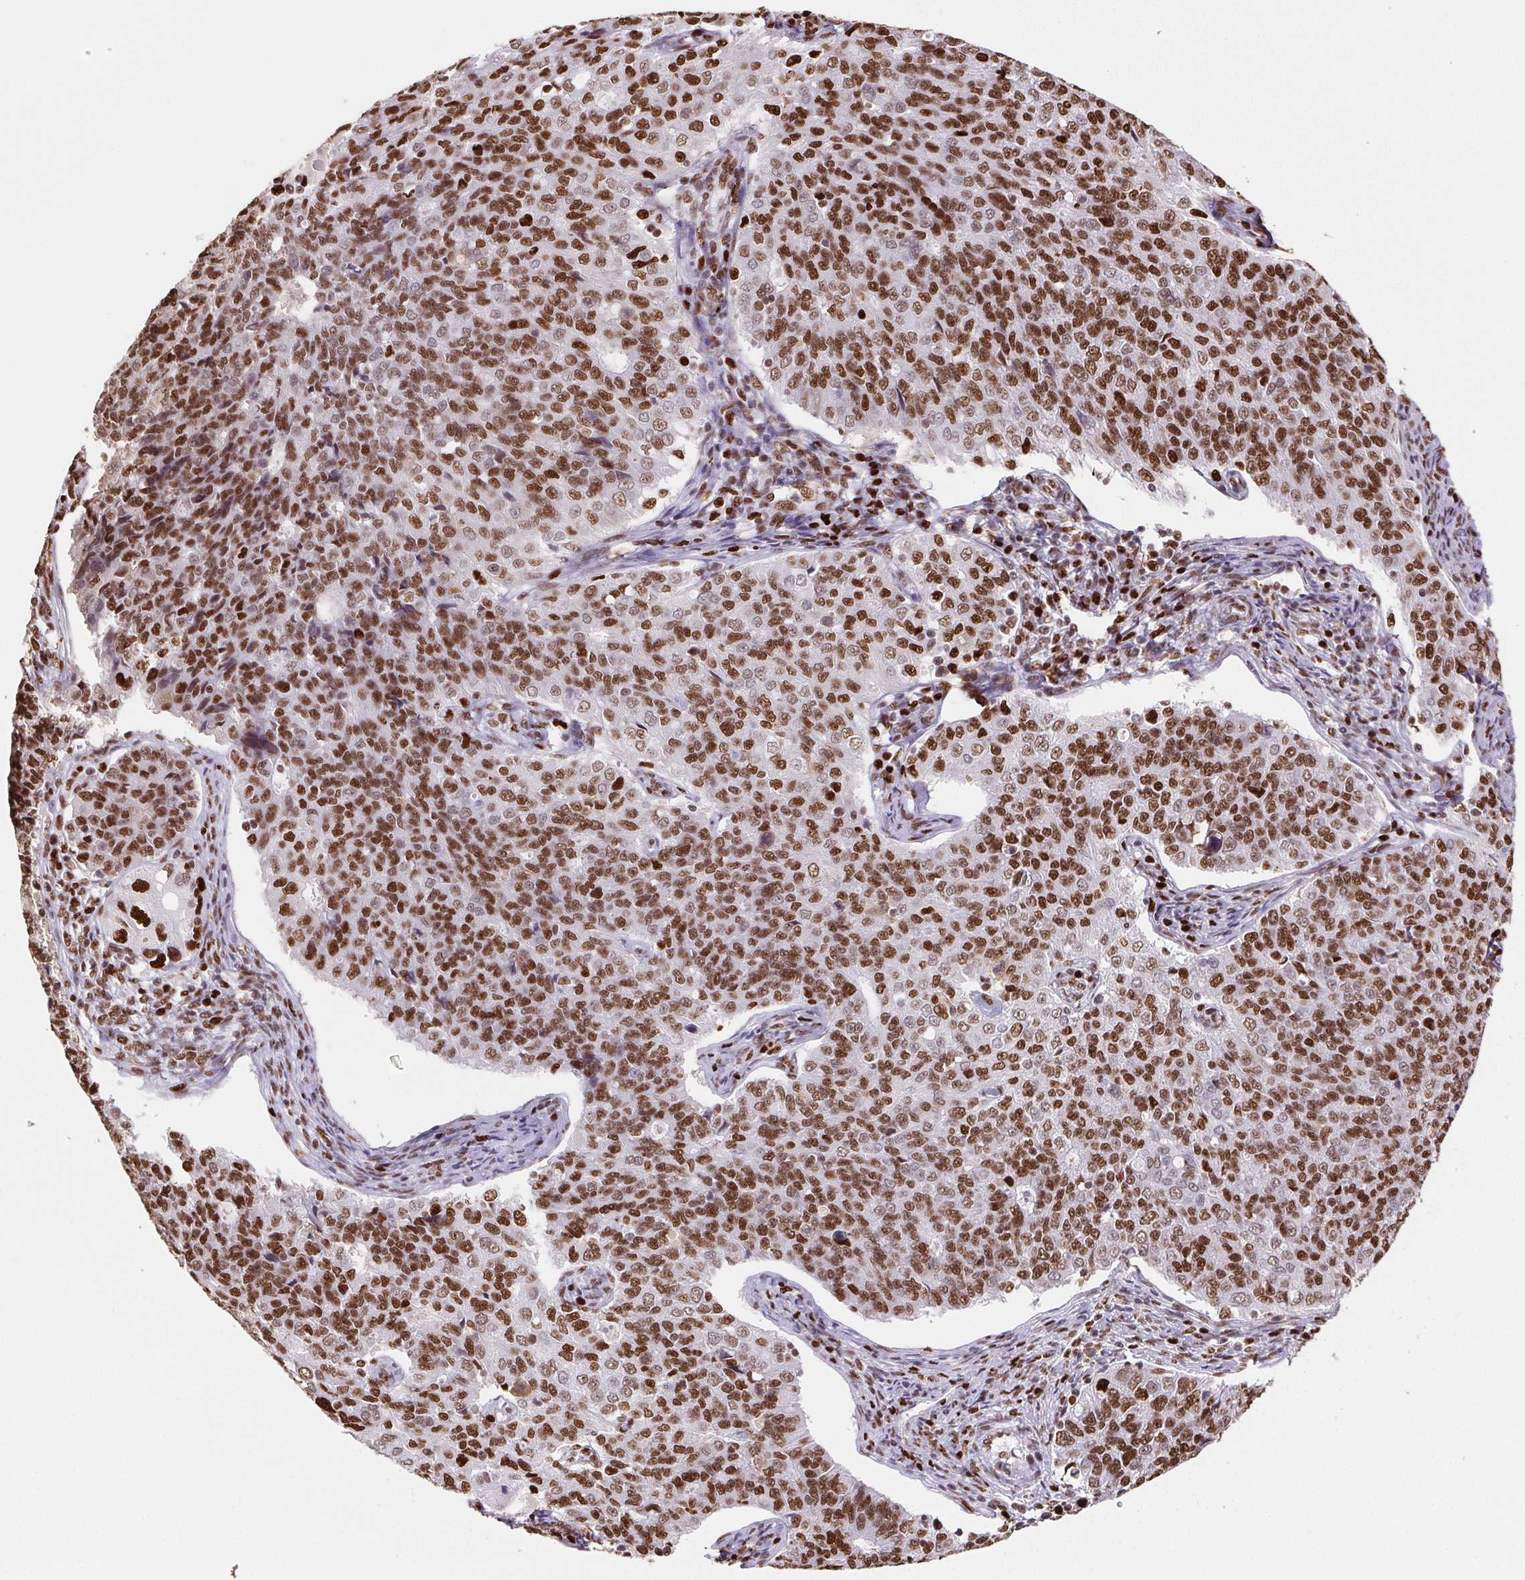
{"staining": {"intensity": "strong", "quantity": ">75%", "location": "nuclear"}, "tissue": "endometrial cancer", "cell_type": "Tumor cells", "image_type": "cancer", "snomed": [{"axis": "morphology", "description": "Adenocarcinoma, NOS"}, {"axis": "topography", "description": "Endometrium"}], "caption": "Immunohistochemical staining of endometrial cancer (adenocarcinoma) shows strong nuclear protein expression in approximately >75% of tumor cells.", "gene": "SET", "patient": {"sex": "female", "age": 43}}